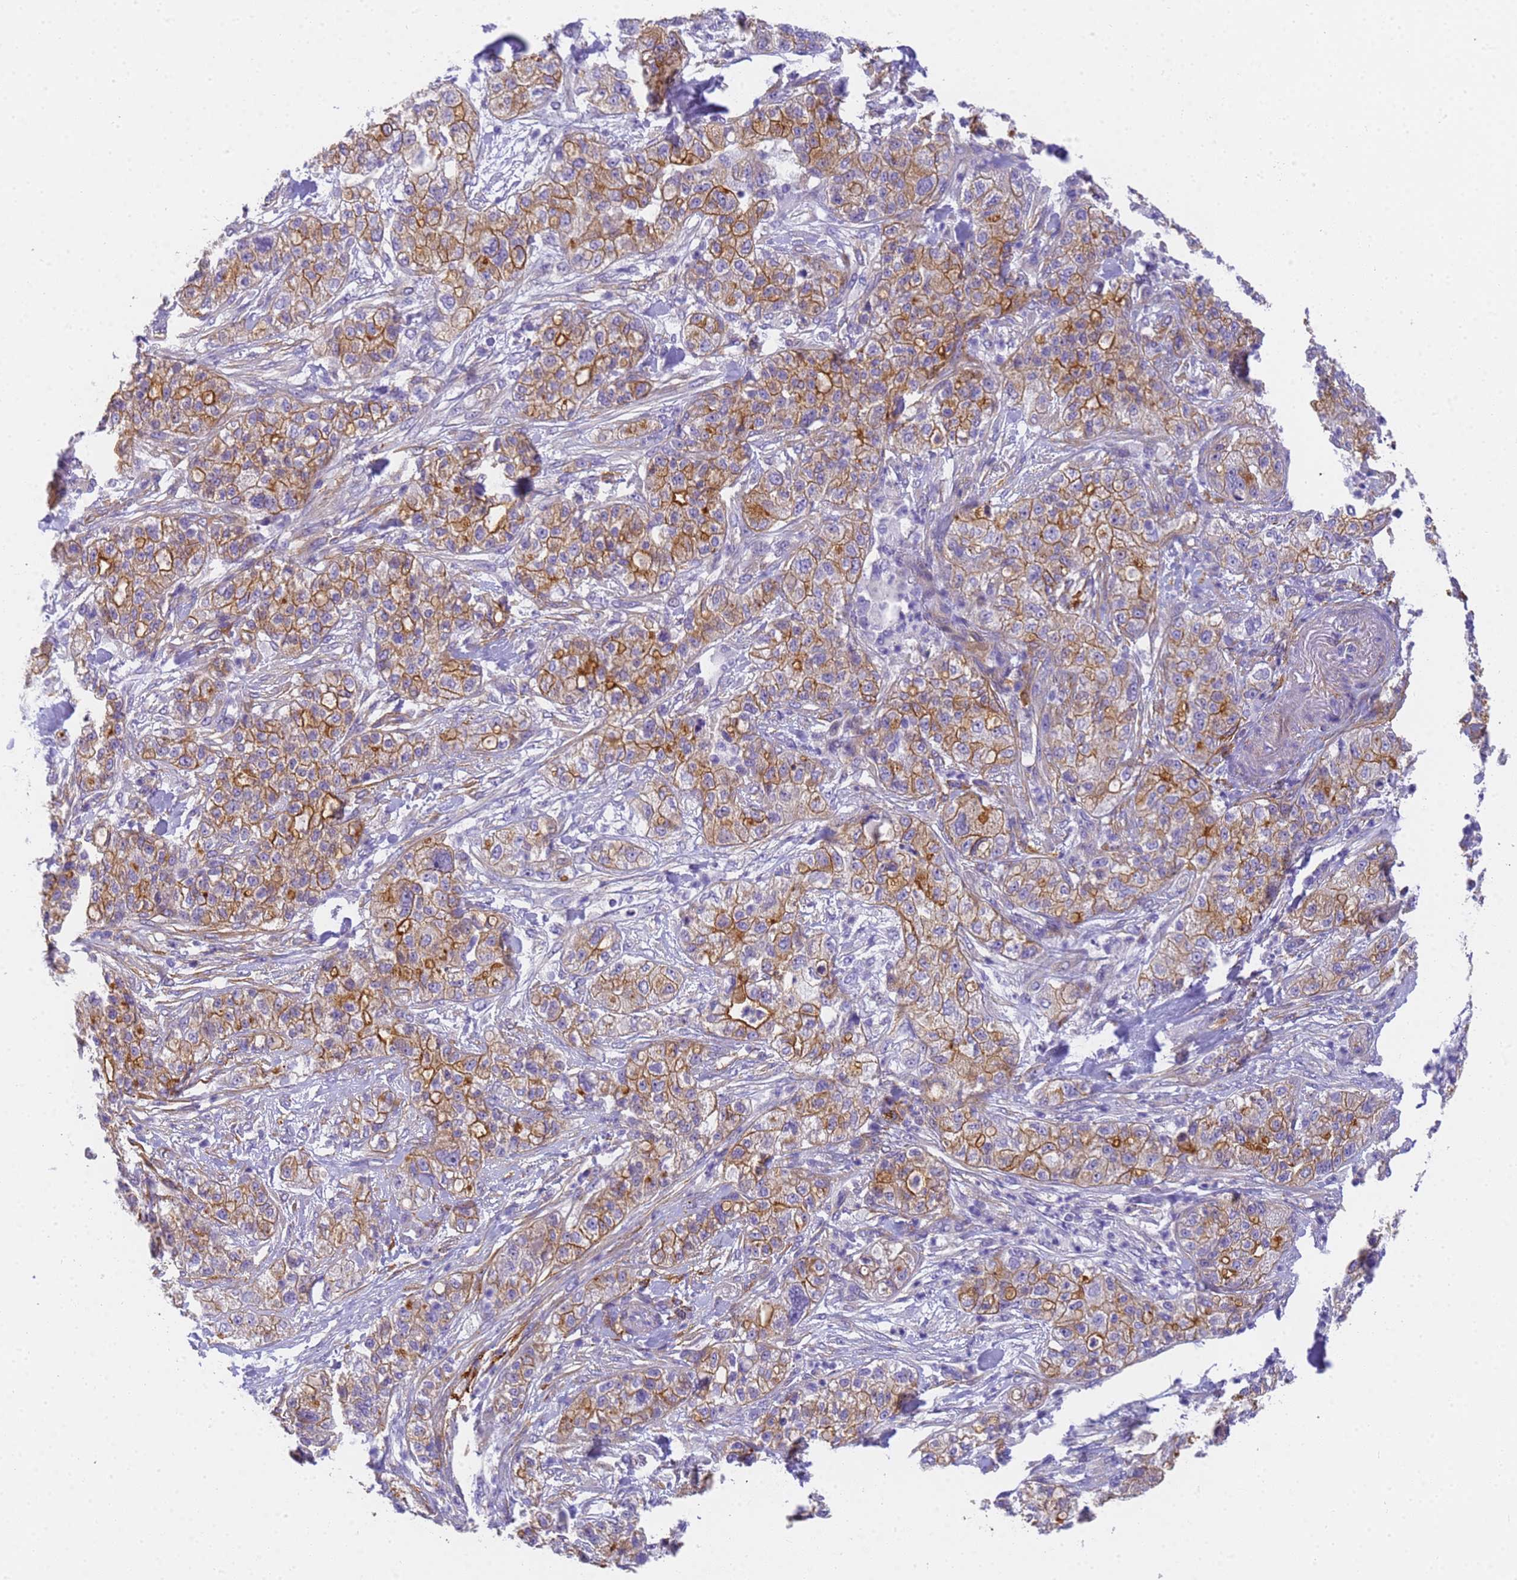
{"staining": {"intensity": "moderate", "quantity": ">75%", "location": "cytoplasmic/membranous"}, "tissue": "pancreatic cancer", "cell_type": "Tumor cells", "image_type": "cancer", "snomed": [{"axis": "morphology", "description": "Adenocarcinoma, NOS"}, {"axis": "topography", "description": "Pancreas"}], "caption": "A brown stain highlights moderate cytoplasmic/membranous positivity of a protein in pancreatic cancer (adenocarcinoma) tumor cells.", "gene": "MVB12A", "patient": {"sex": "female", "age": 78}}